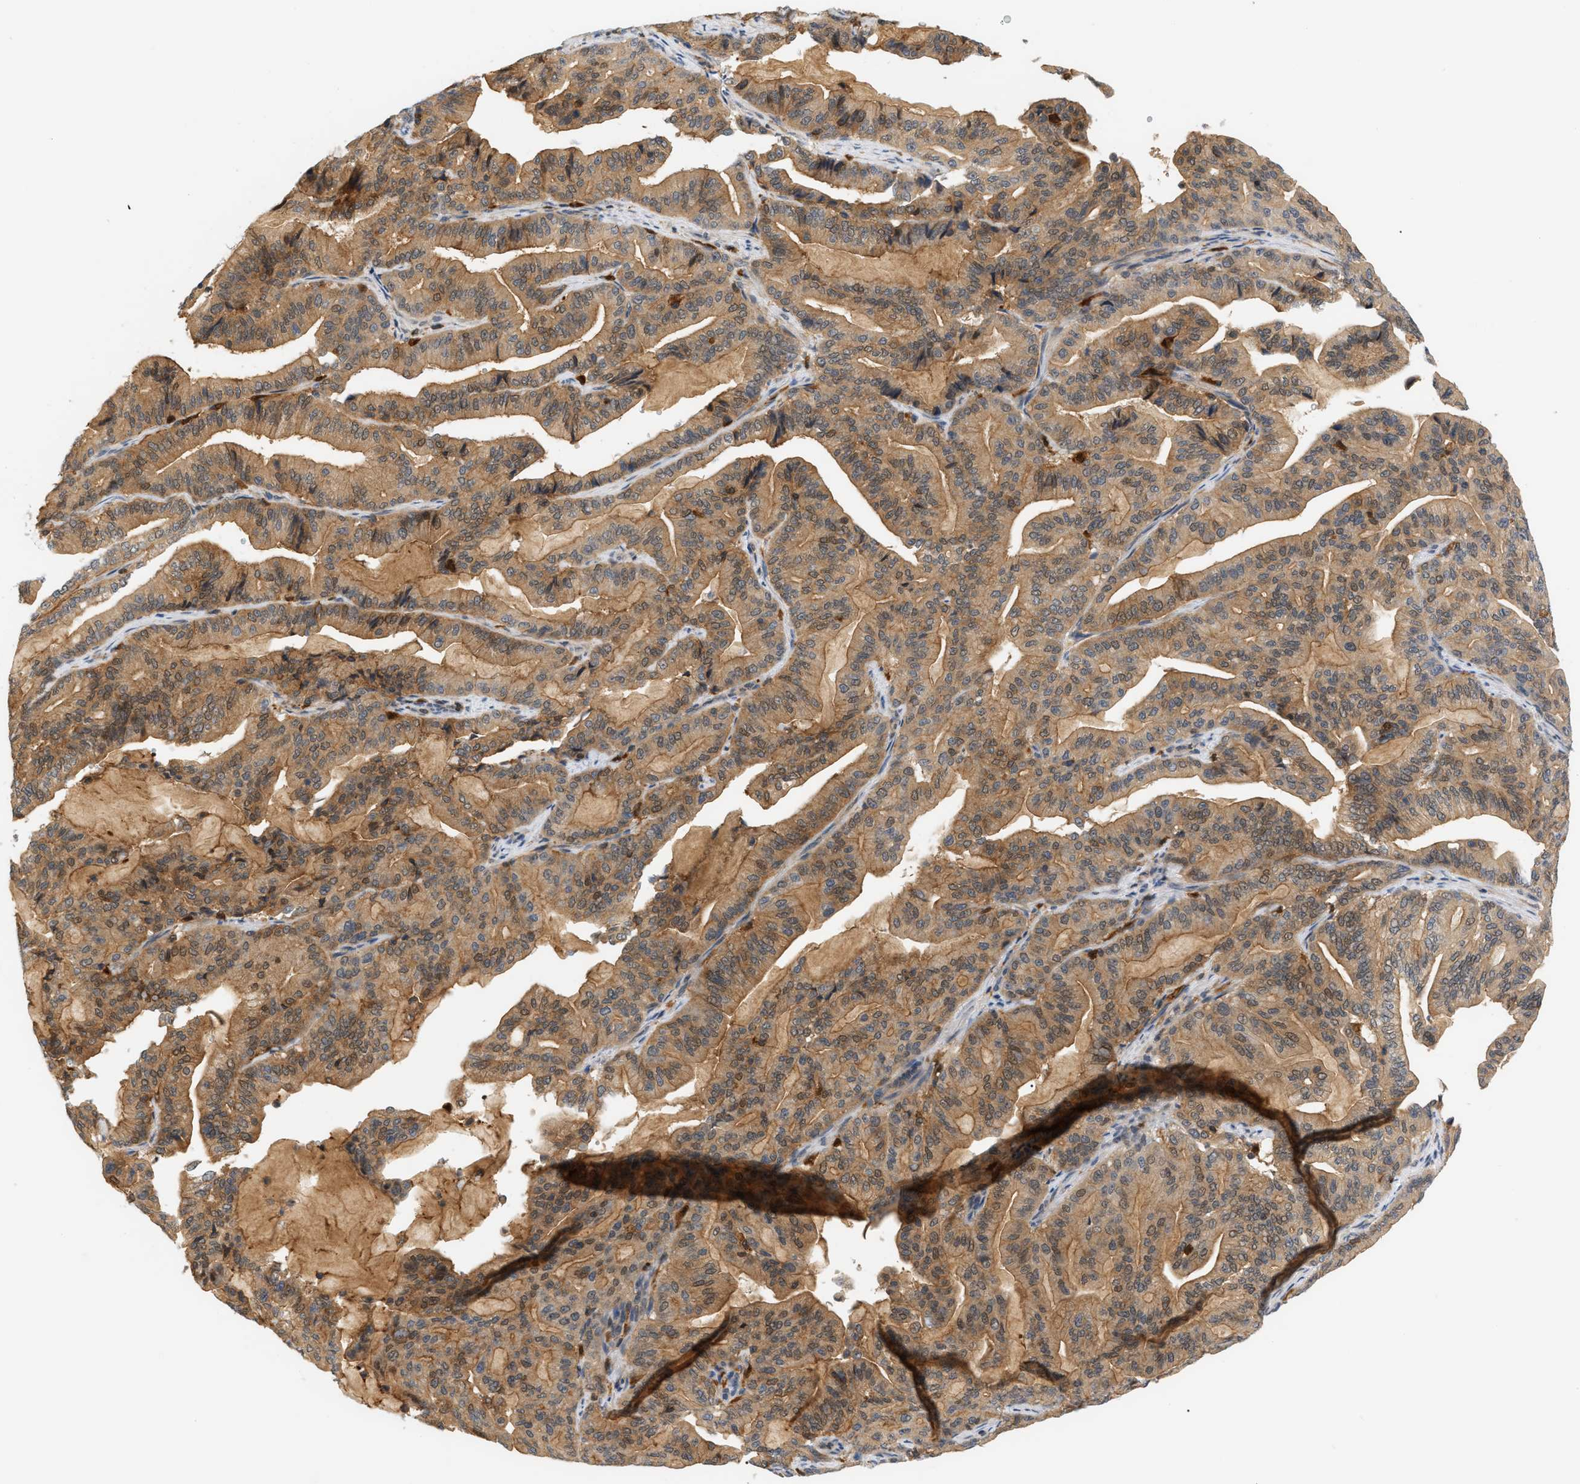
{"staining": {"intensity": "moderate", "quantity": ">75%", "location": "cytoplasmic/membranous"}, "tissue": "pancreatic cancer", "cell_type": "Tumor cells", "image_type": "cancer", "snomed": [{"axis": "morphology", "description": "Adenocarcinoma, NOS"}, {"axis": "topography", "description": "Pancreas"}], "caption": "Adenocarcinoma (pancreatic) stained with DAB immunohistochemistry exhibits medium levels of moderate cytoplasmic/membranous staining in about >75% of tumor cells.", "gene": "PYCARD", "patient": {"sex": "male", "age": 63}}